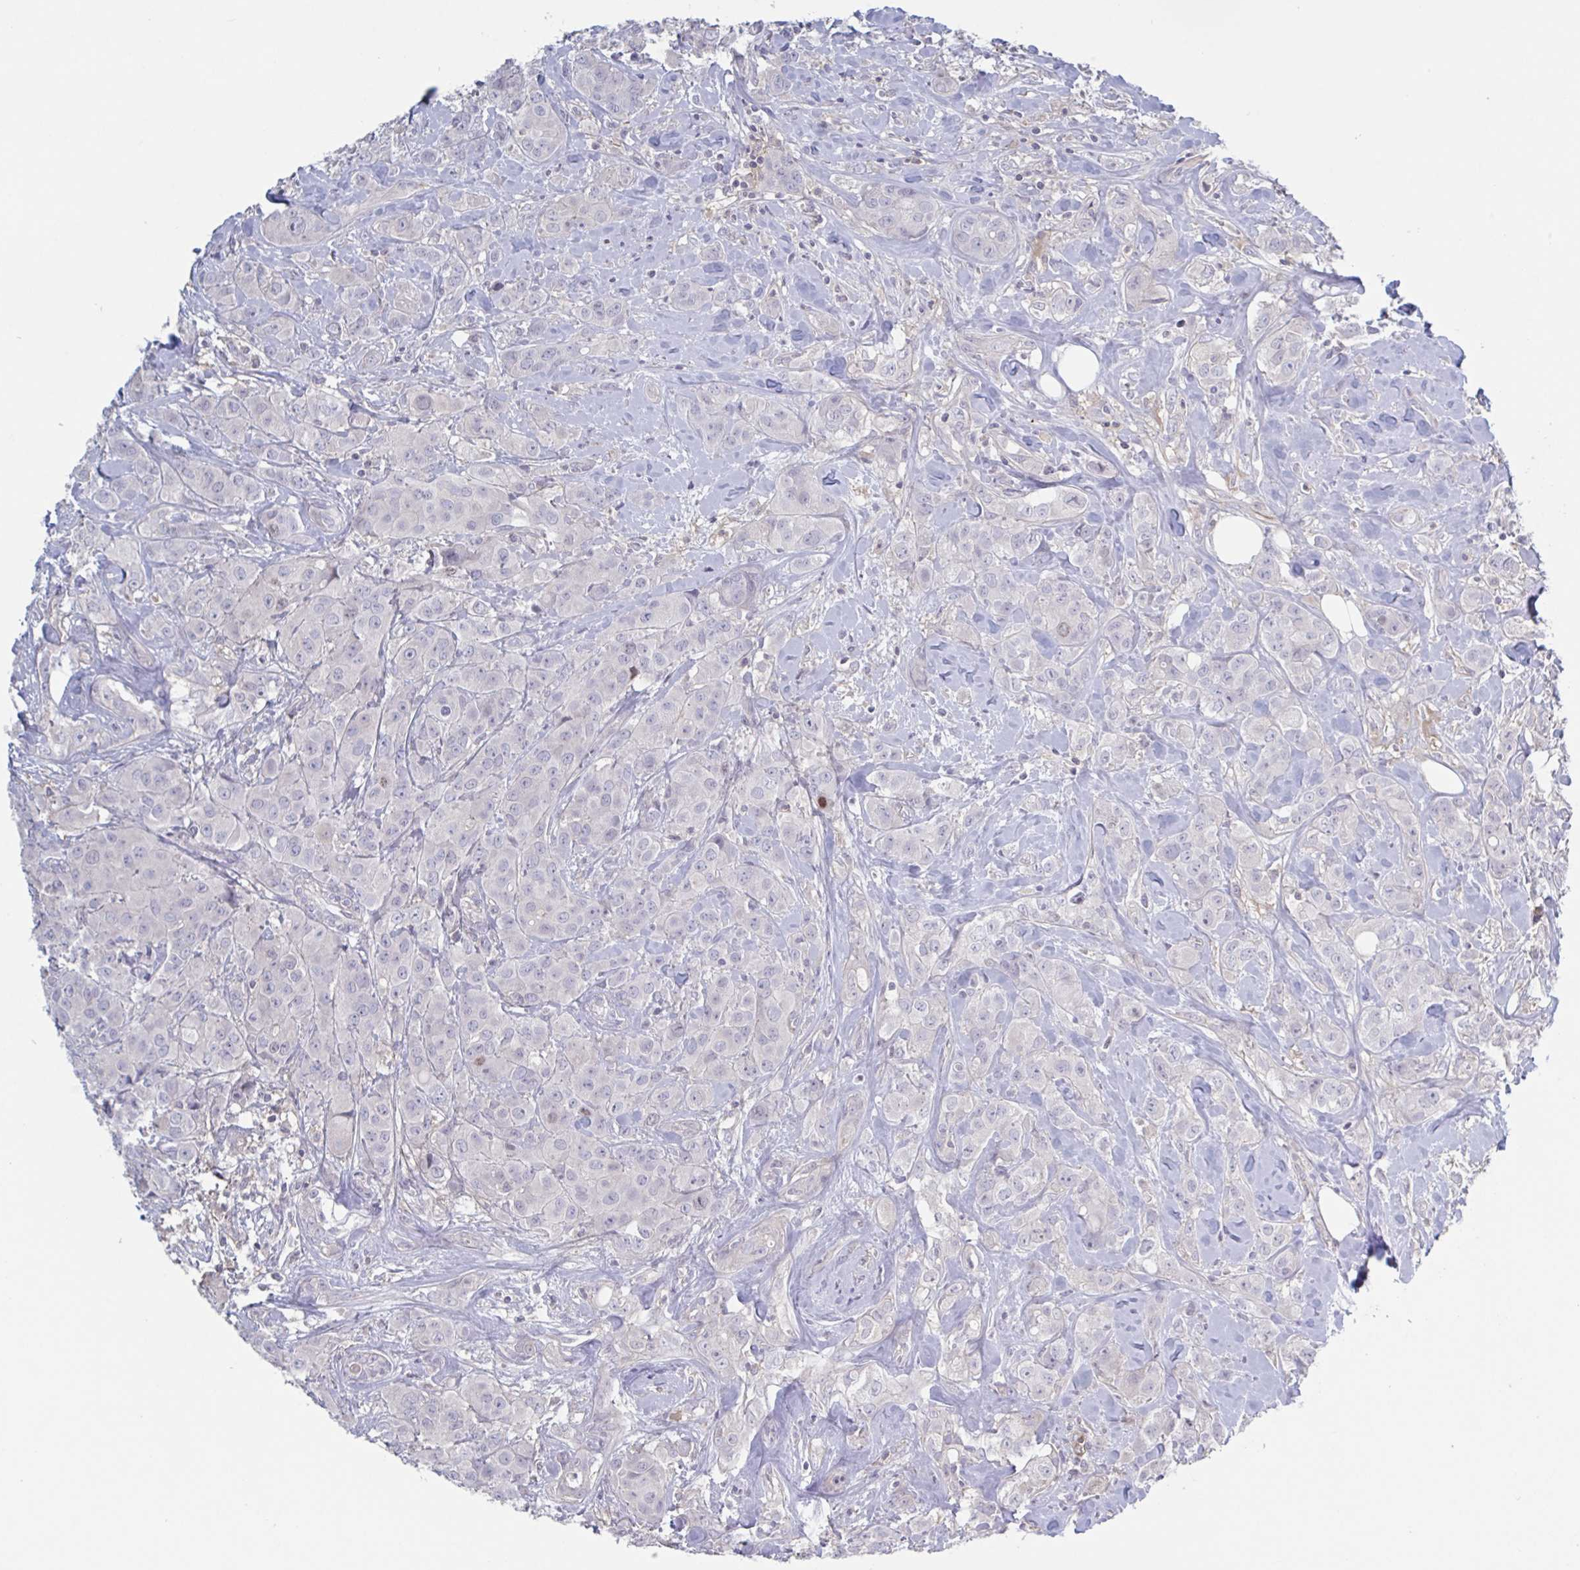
{"staining": {"intensity": "negative", "quantity": "none", "location": "none"}, "tissue": "breast cancer", "cell_type": "Tumor cells", "image_type": "cancer", "snomed": [{"axis": "morphology", "description": "Normal tissue, NOS"}, {"axis": "morphology", "description": "Duct carcinoma"}, {"axis": "topography", "description": "Breast"}], "caption": "This is an immunohistochemistry photomicrograph of human breast cancer (infiltrating ductal carcinoma). There is no positivity in tumor cells.", "gene": "STK26", "patient": {"sex": "female", "age": 43}}